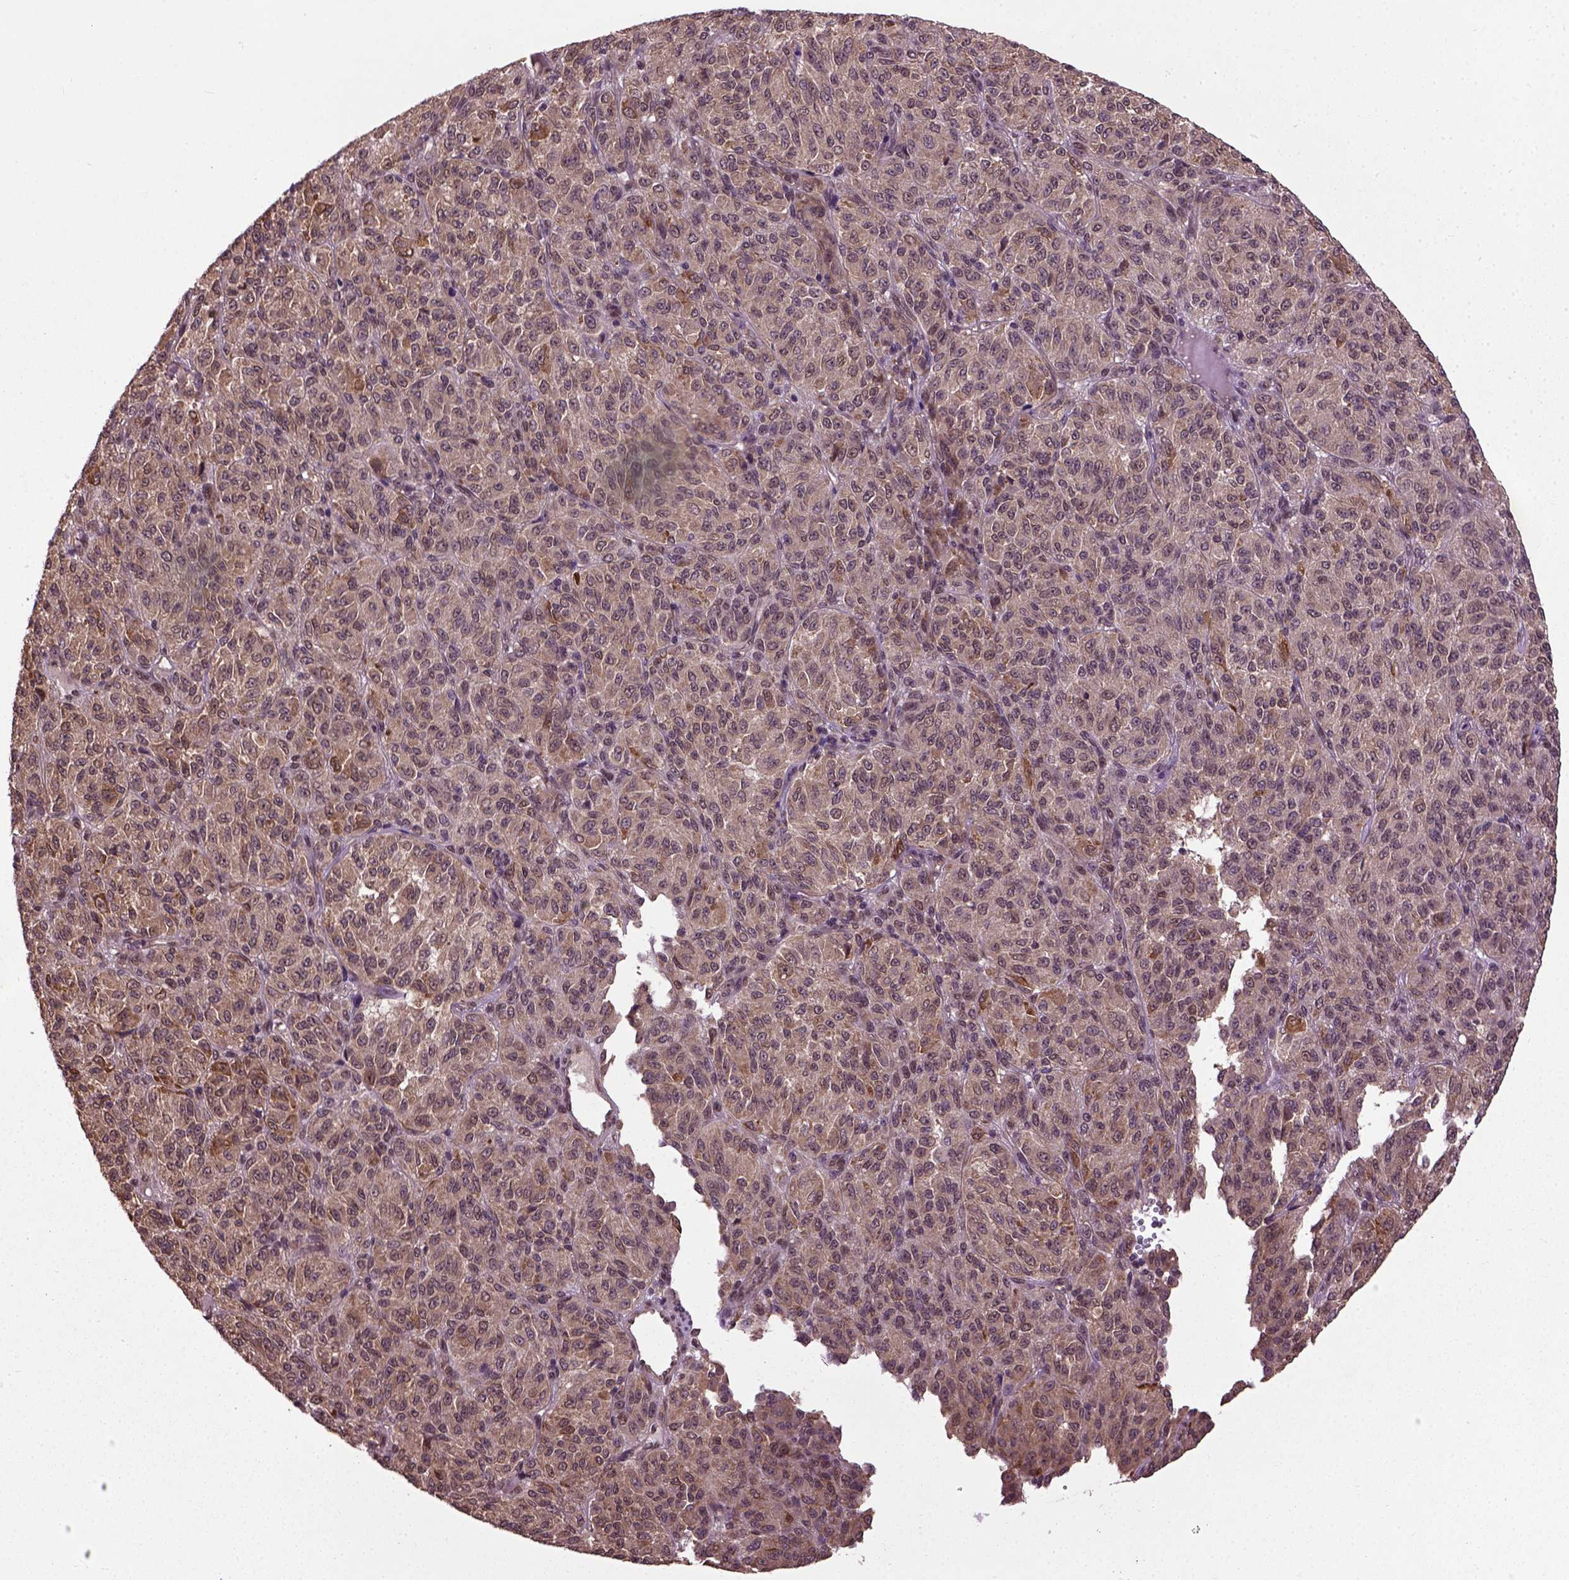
{"staining": {"intensity": "moderate", "quantity": ">75%", "location": "cytoplasmic/membranous"}, "tissue": "melanoma", "cell_type": "Tumor cells", "image_type": "cancer", "snomed": [{"axis": "morphology", "description": "Malignant melanoma, Metastatic site"}, {"axis": "topography", "description": "Brain"}], "caption": "This is an image of immunohistochemistry staining of melanoma, which shows moderate expression in the cytoplasmic/membranous of tumor cells.", "gene": "UBA3", "patient": {"sex": "female", "age": 56}}